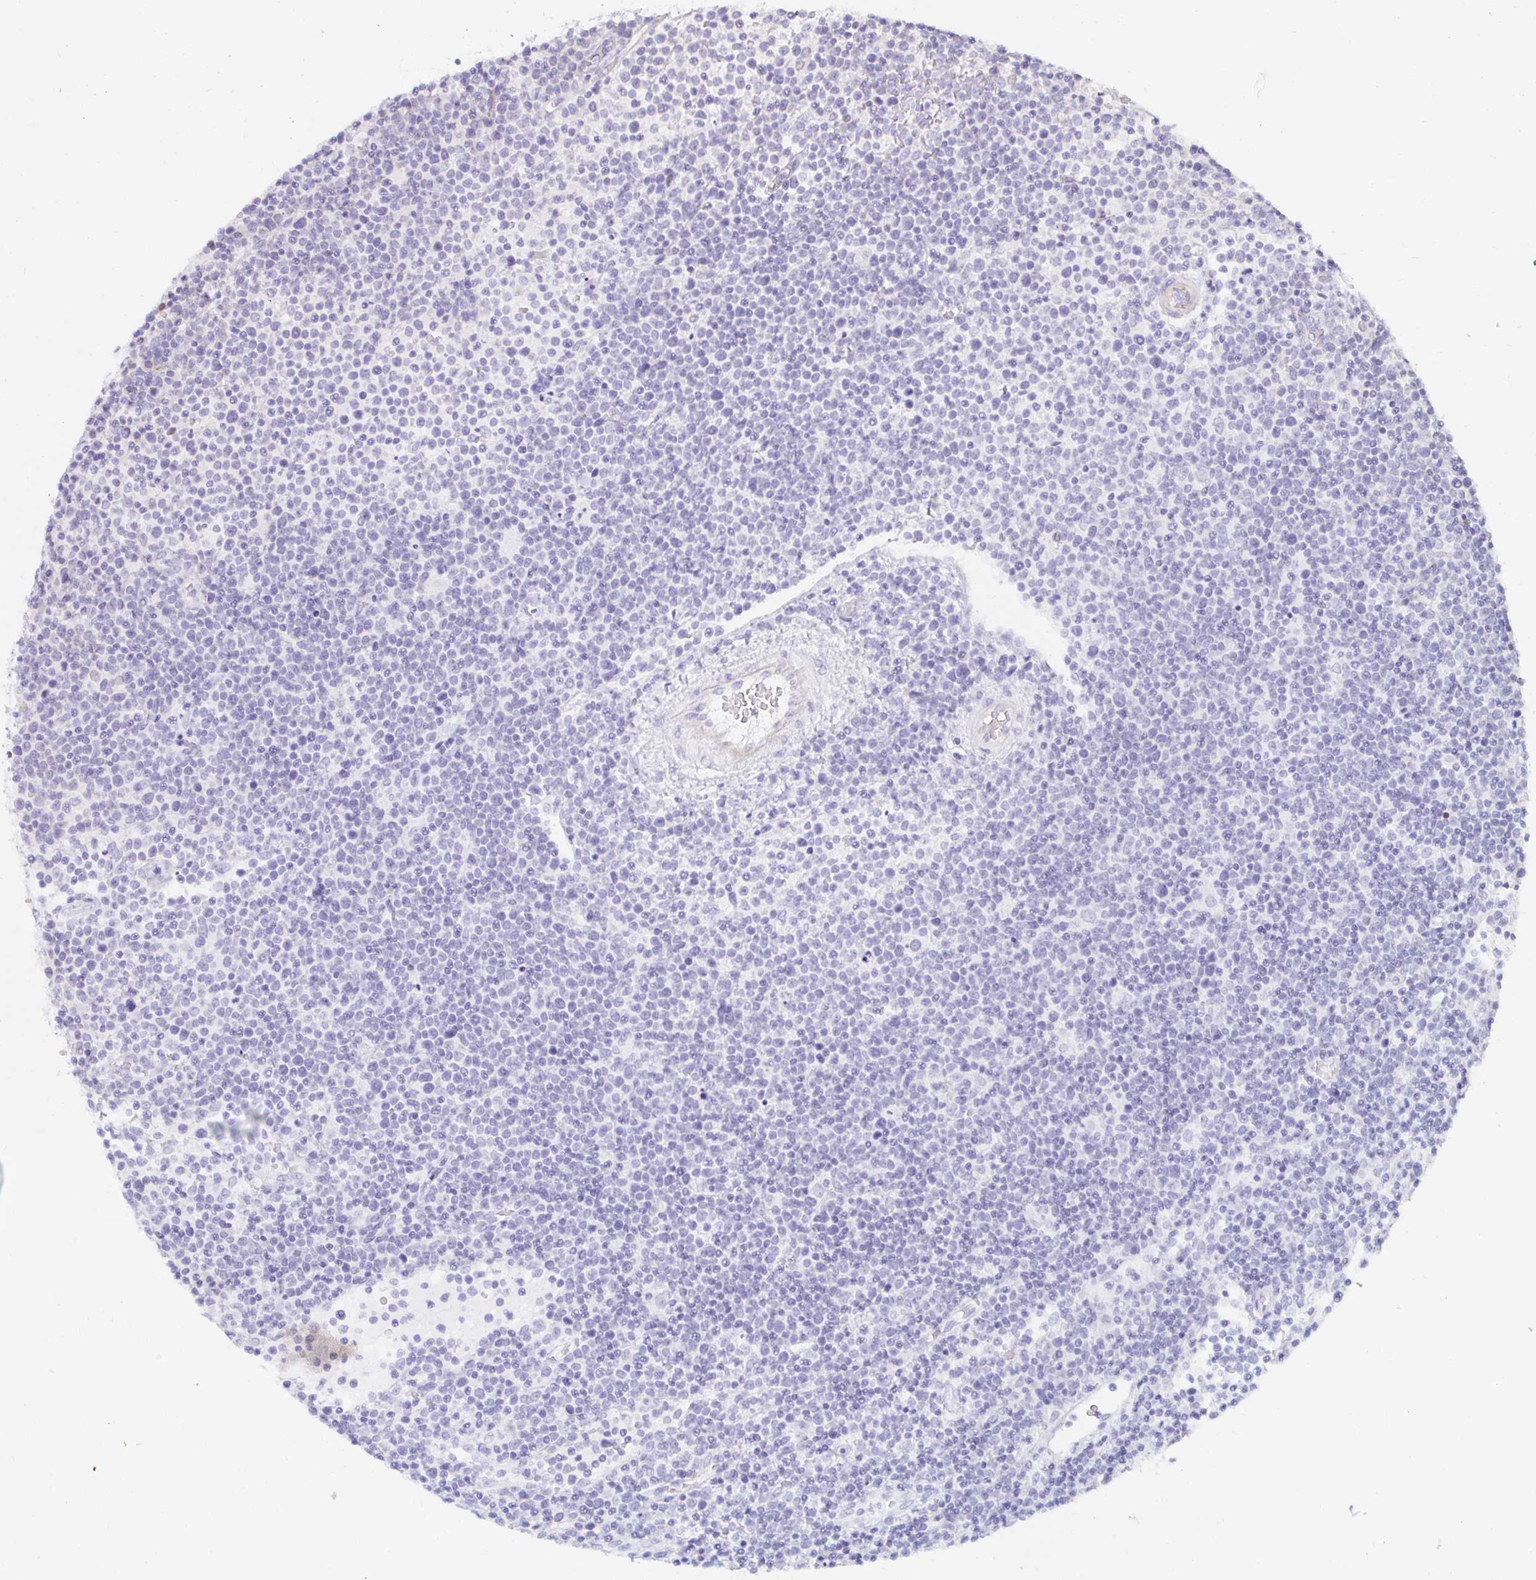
{"staining": {"intensity": "negative", "quantity": "none", "location": "none"}, "tissue": "lymphoma", "cell_type": "Tumor cells", "image_type": "cancer", "snomed": [{"axis": "morphology", "description": "Malignant lymphoma, non-Hodgkin's type, High grade"}, {"axis": "topography", "description": "Lymph node"}], "caption": "High power microscopy photomicrograph of an immunohistochemistry (IHC) photomicrograph of high-grade malignant lymphoma, non-Hodgkin's type, revealing no significant staining in tumor cells.", "gene": "CAPSL", "patient": {"sex": "male", "age": 61}}